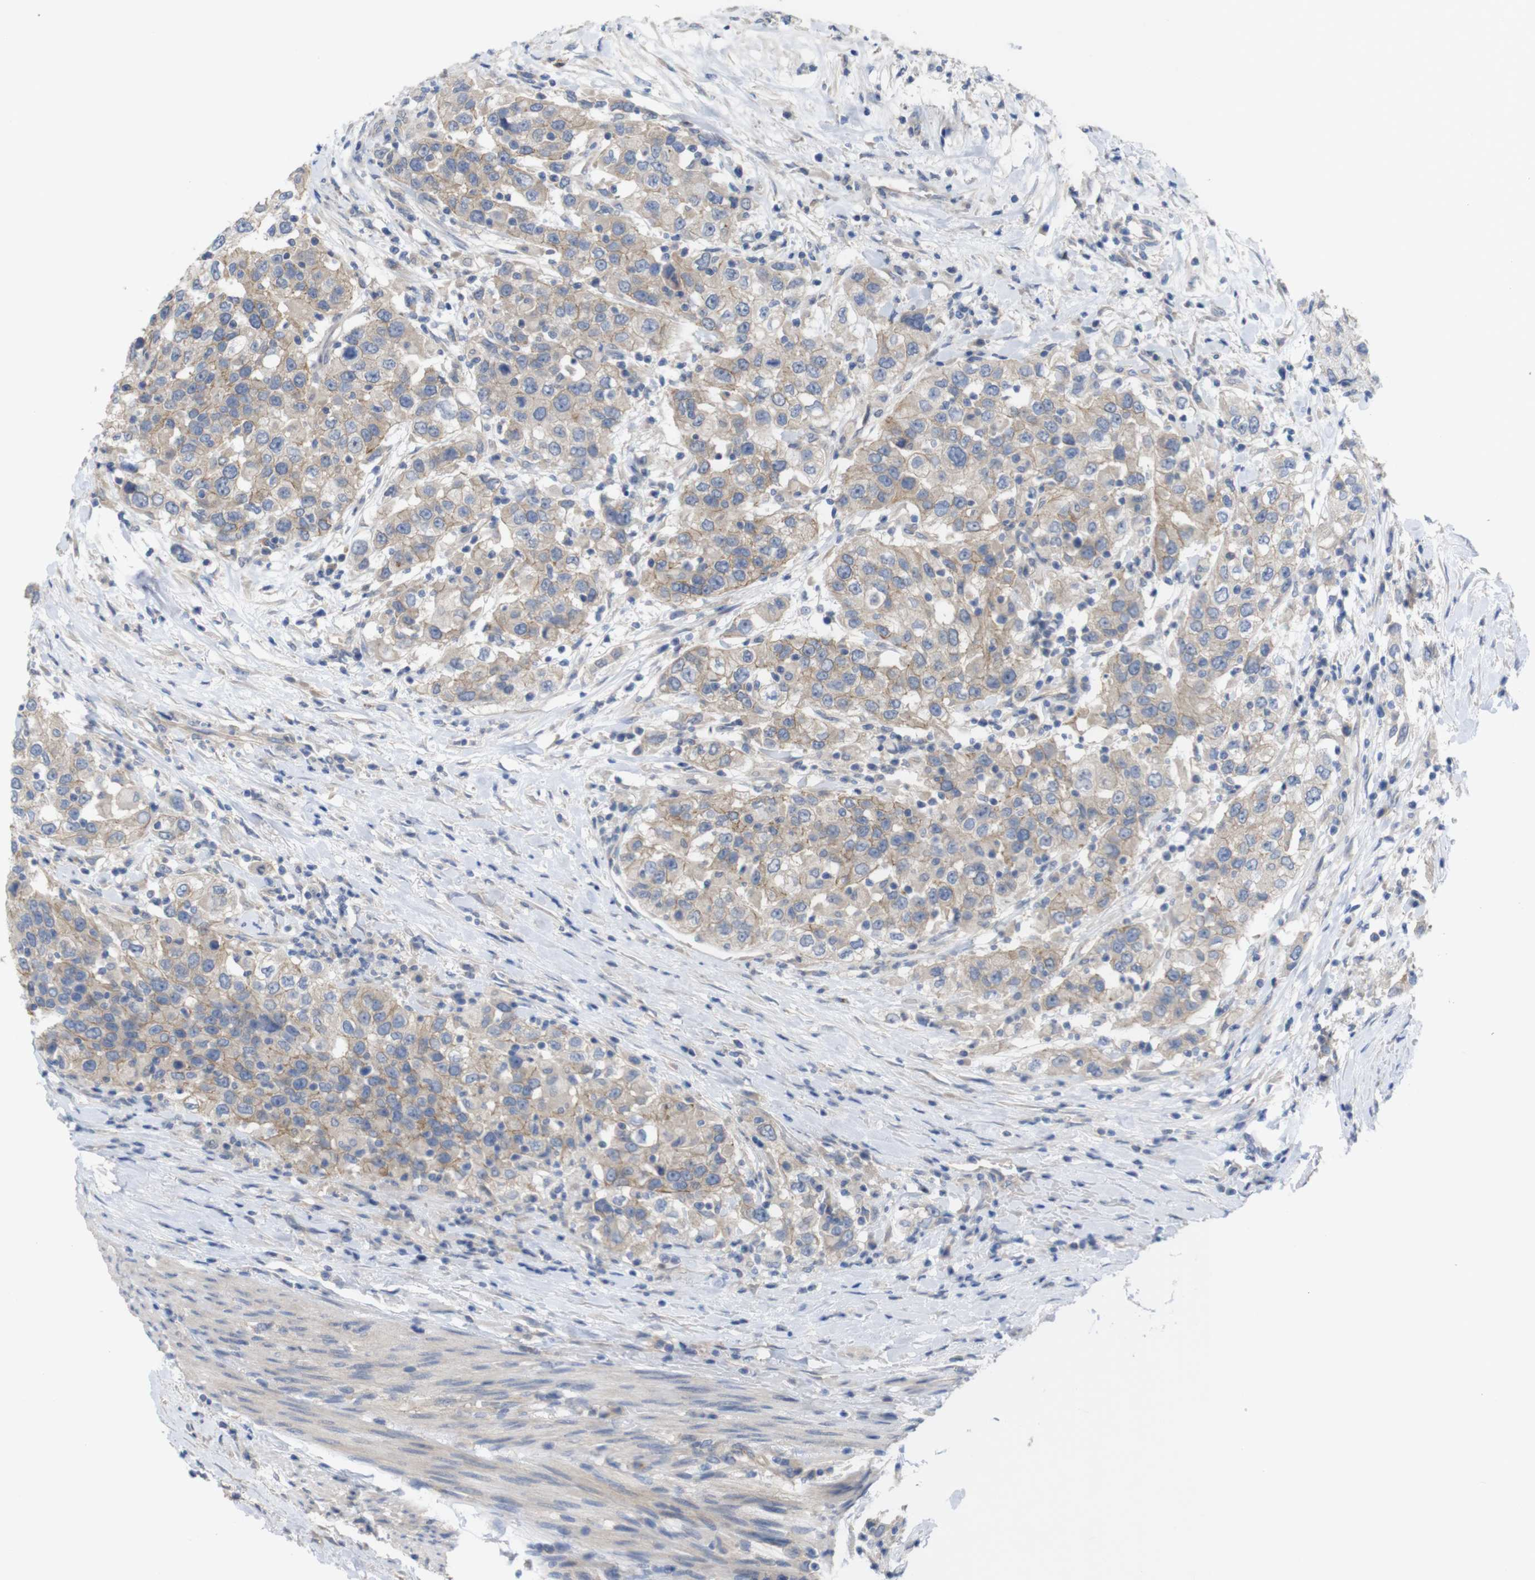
{"staining": {"intensity": "weak", "quantity": "25%-75%", "location": "cytoplasmic/membranous"}, "tissue": "urothelial cancer", "cell_type": "Tumor cells", "image_type": "cancer", "snomed": [{"axis": "morphology", "description": "Urothelial carcinoma, High grade"}, {"axis": "topography", "description": "Urinary bladder"}], "caption": "Urothelial cancer stained with a brown dye reveals weak cytoplasmic/membranous positive expression in approximately 25%-75% of tumor cells.", "gene": "KIDINS220", "patient": {"sex": "female", "age": 80}}